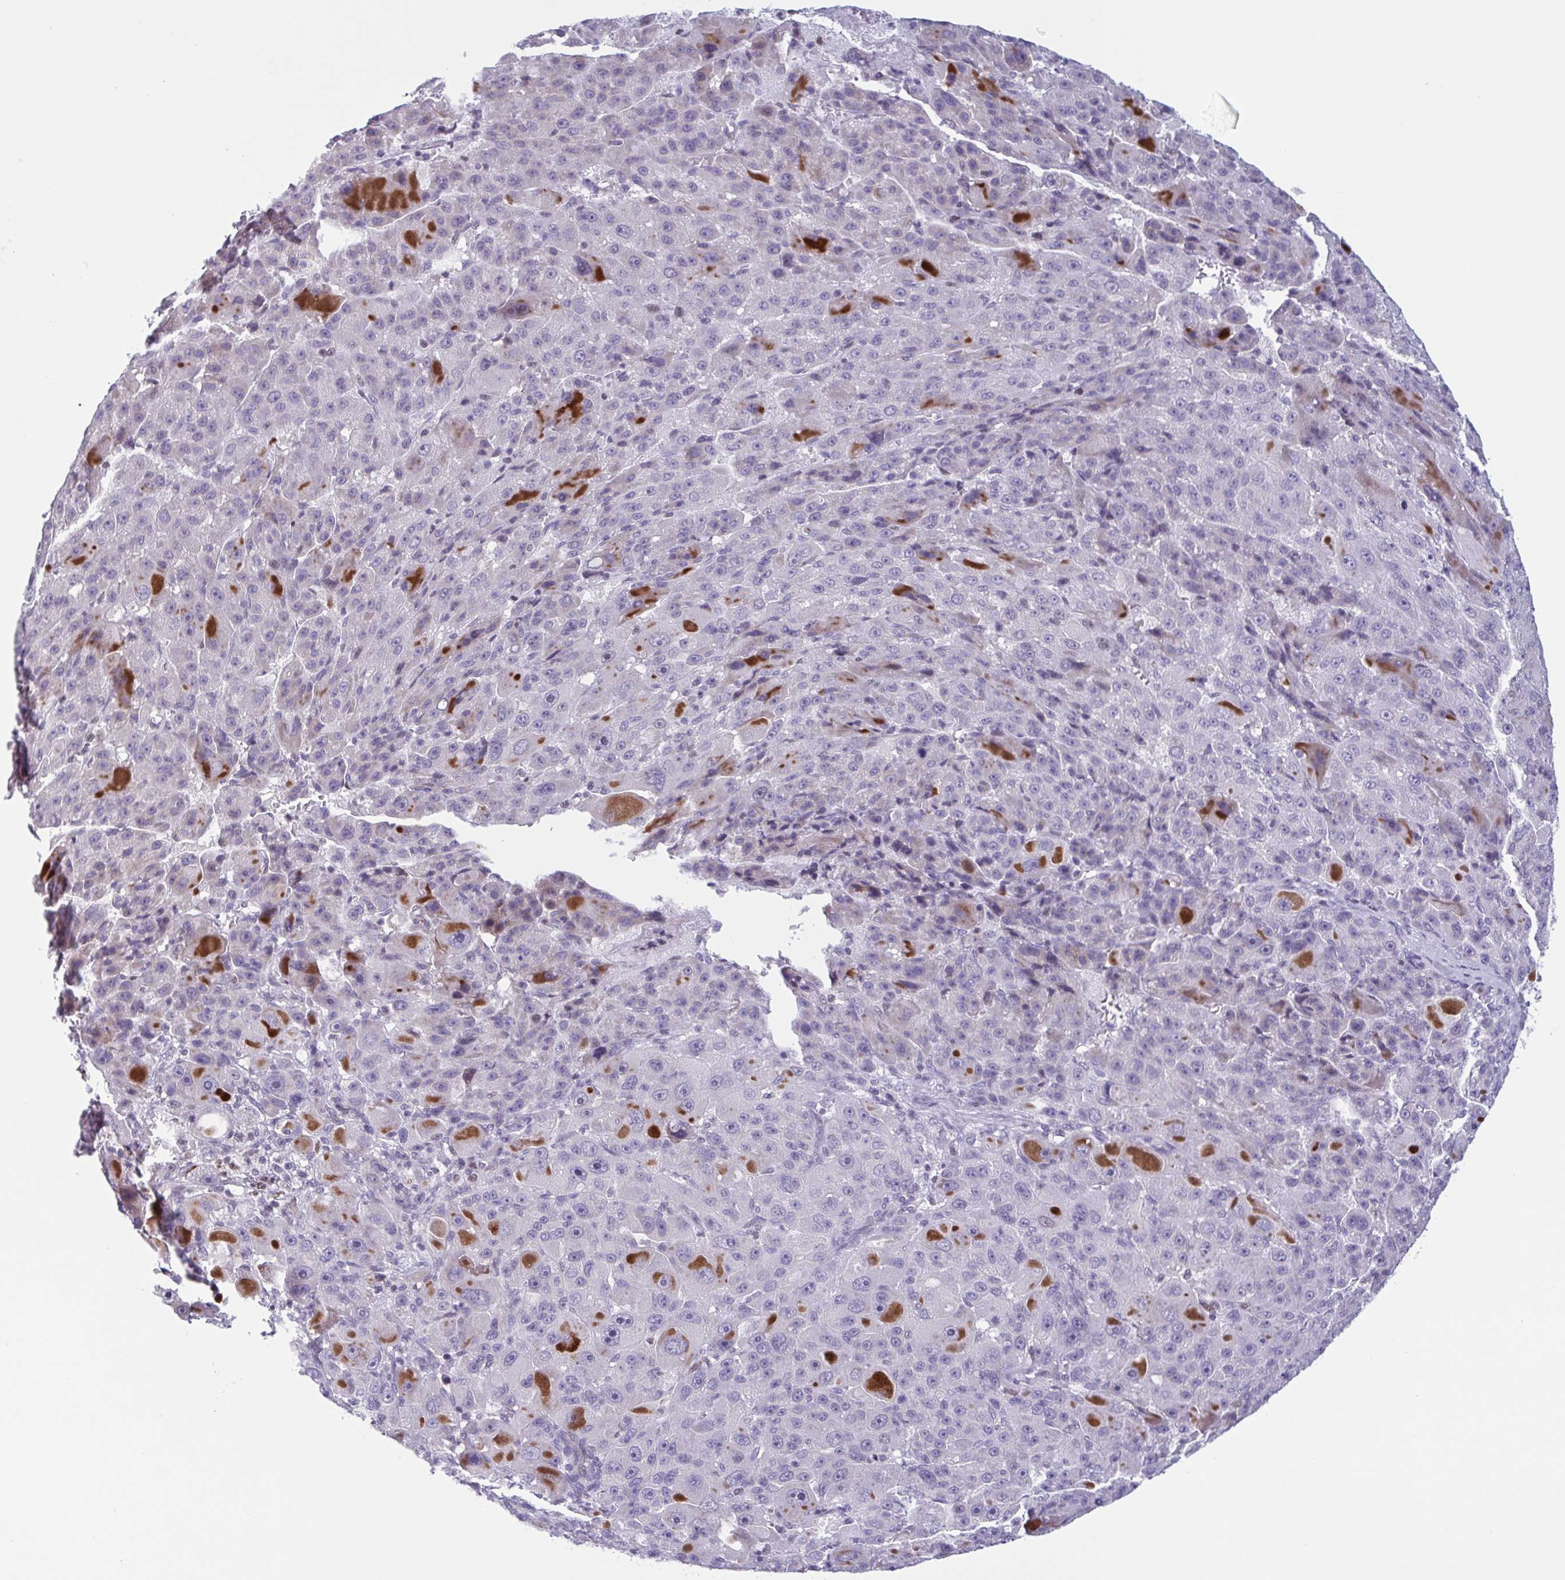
{"staining": {"intensity": "negative", "quantity": "none", "location": "none"}, "tissue": "liver cancer", "cell_type": "Tumor cells", "image_type": "cancer", "snomed": [{"axis": "morphology", "description": "Carcinoma, Hepatocellular, NOS"}, {"axis": "topography", "description": "Liver"}], "caption": "An IHC histopathology image of liver hepatocellular carcinoma is shown. There is no staining in tumor cells of liver hepatocellular carcinoma.", "gene": "IRF1", "patient": {"sex": "male", "age": 76}}